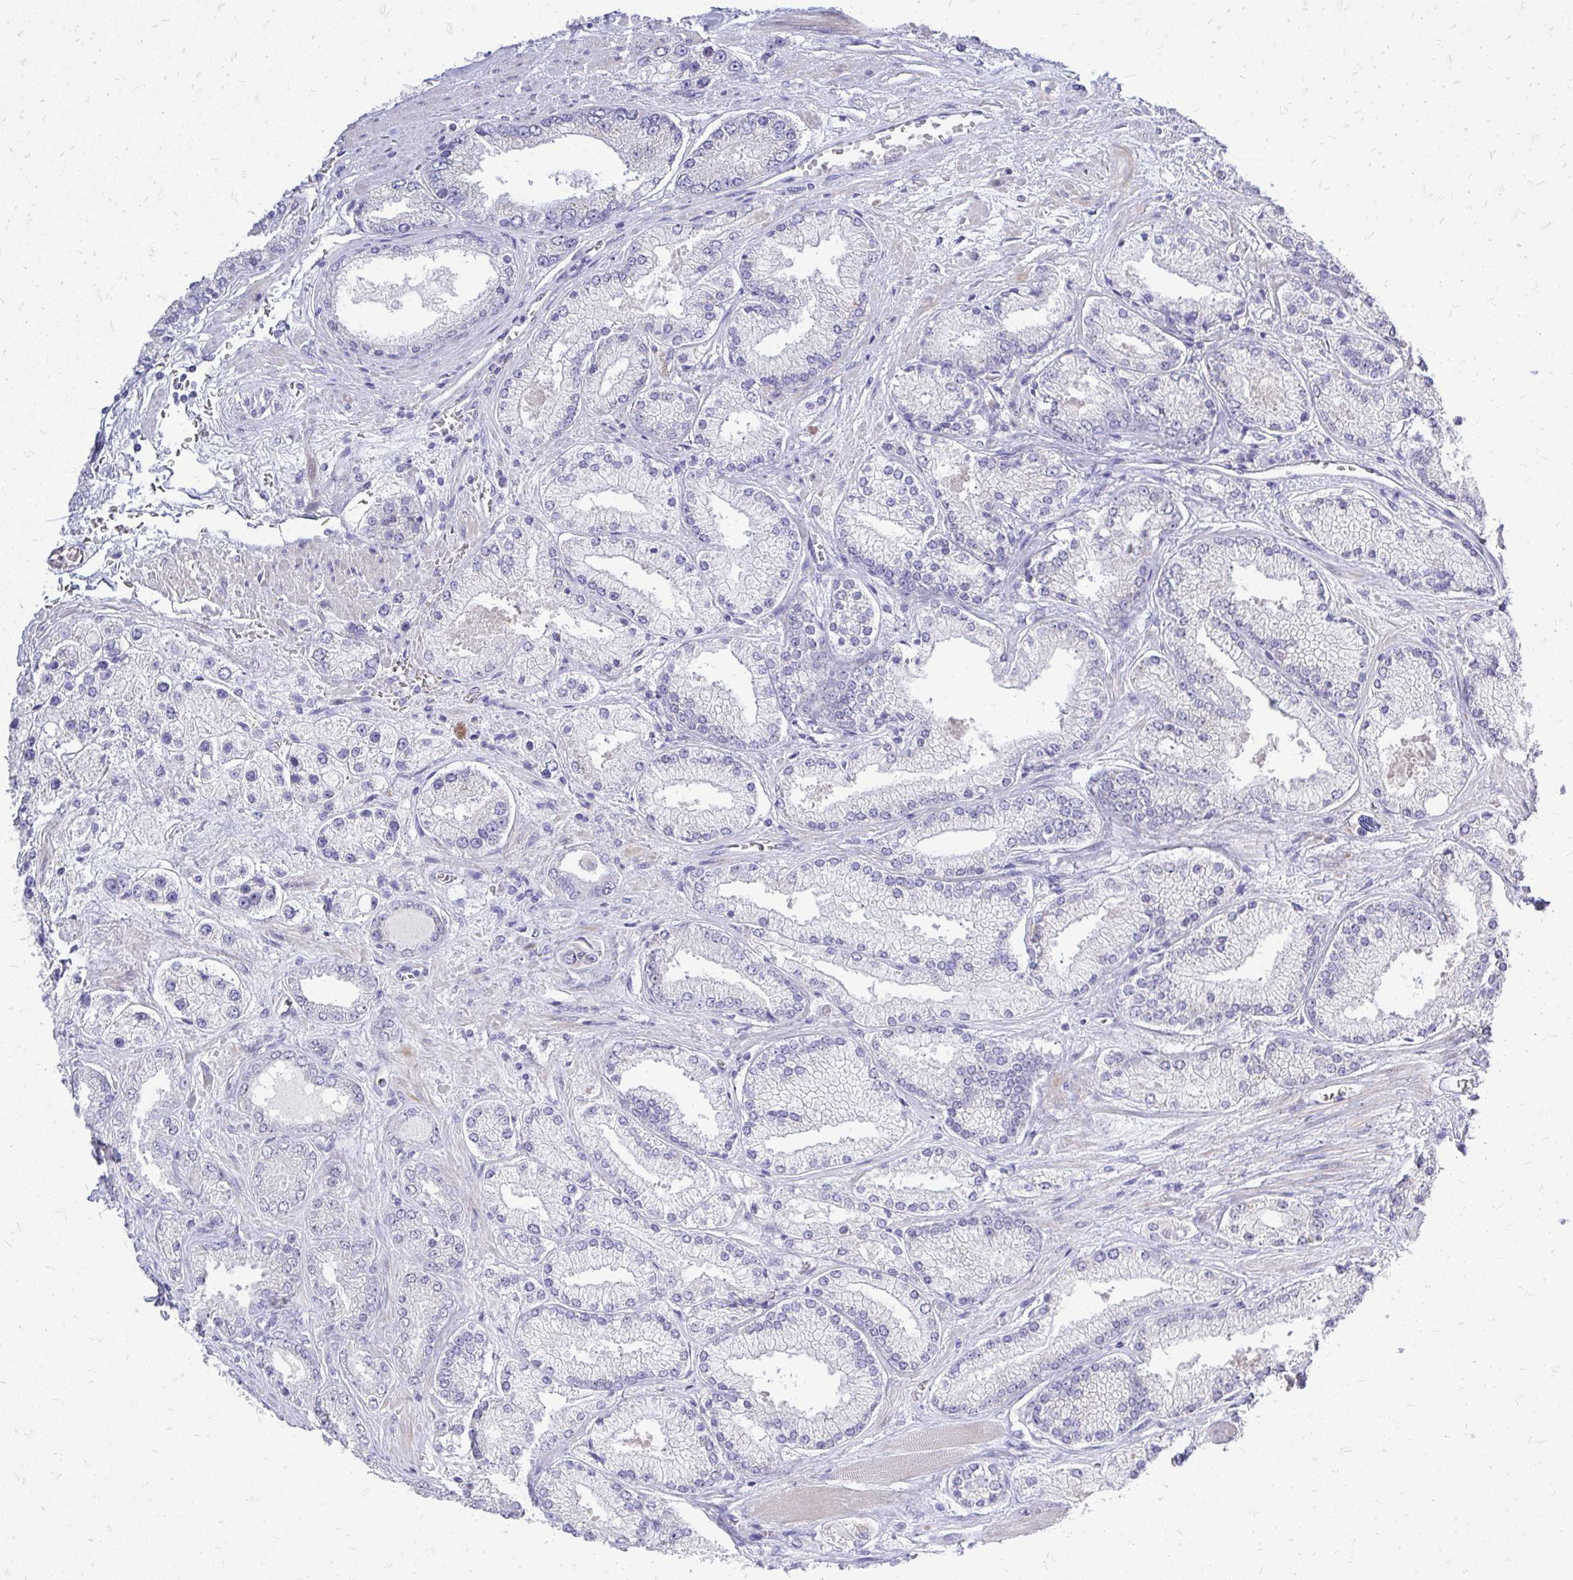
{"staining": {"intensity": "negative", "quantity": "none", "location": "none"}, "tissue": "prostate cancer", "cell_type": "Tumor cells", "image_type": "cancer", "snomed": [{"axis": "morphology", "description": "Adenocarcinoma, High grade"}, {"axis": "topography", "description": "Prostate"}], "caption": "IHC of prostate cancer (high-grade adenocarcinoma) shows no positivity in tumor cells. (Immunohistochemistry, brightfield microscopy, high magnification).", "gene": "OR8D1", "patient": {"sex": "male", "age": 67}}